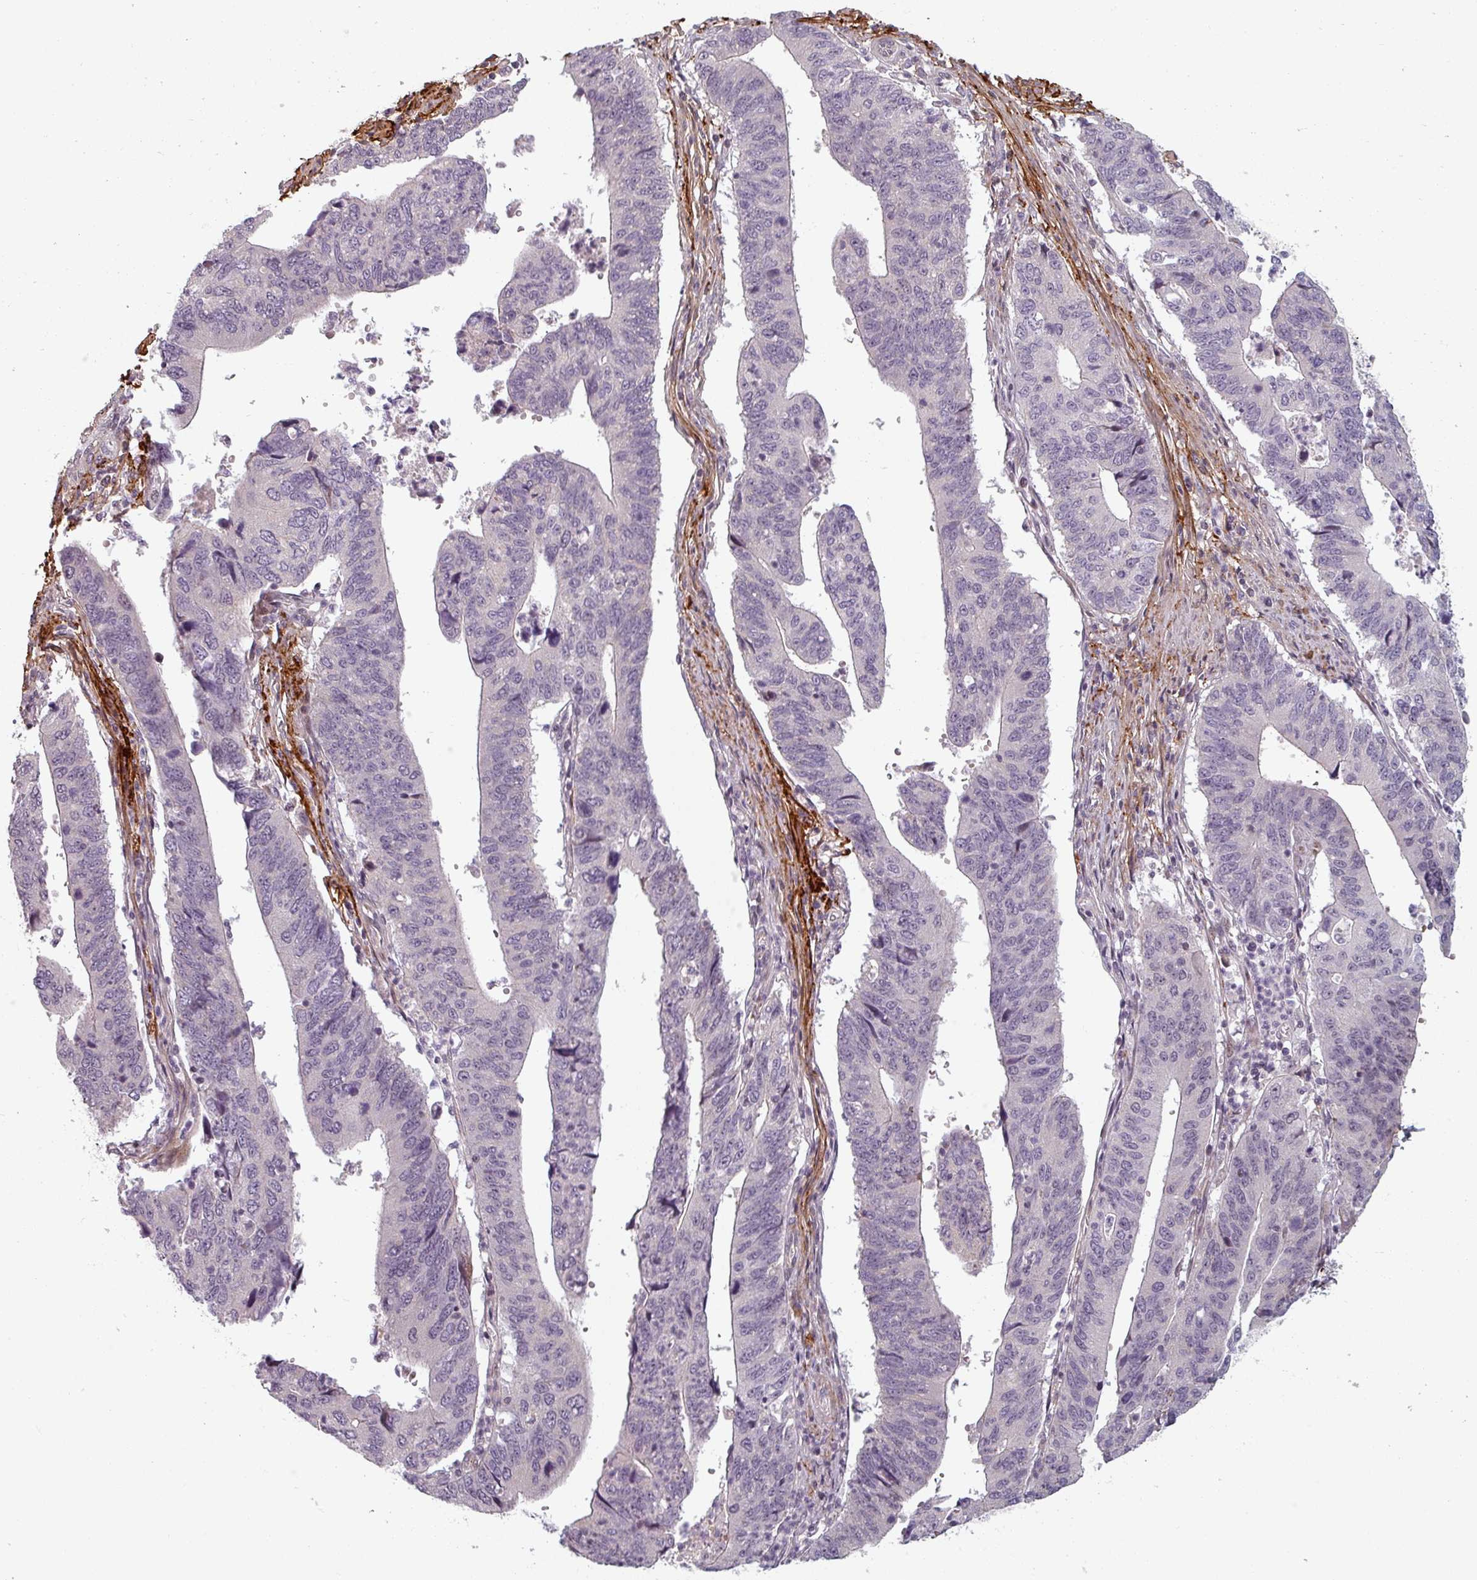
{"staining": {"intensity": "negative", "quantity": "none", "location": "none"}, "tissue": "stomach cancer", "cell_type": "Tumor cells", "image_type": "cancer", "snomed": [{"axis": "morphology", "description": "Adenocarcinoma, NOS"}, {"axis": "topography", "description": "Stomach"}], "caption": "Tumor cells show no significant staining in stomach cancer. Nuclei are stained in blue.", "gene": "CYB5RL", "patient": {"sex": "male", "age": 59}}